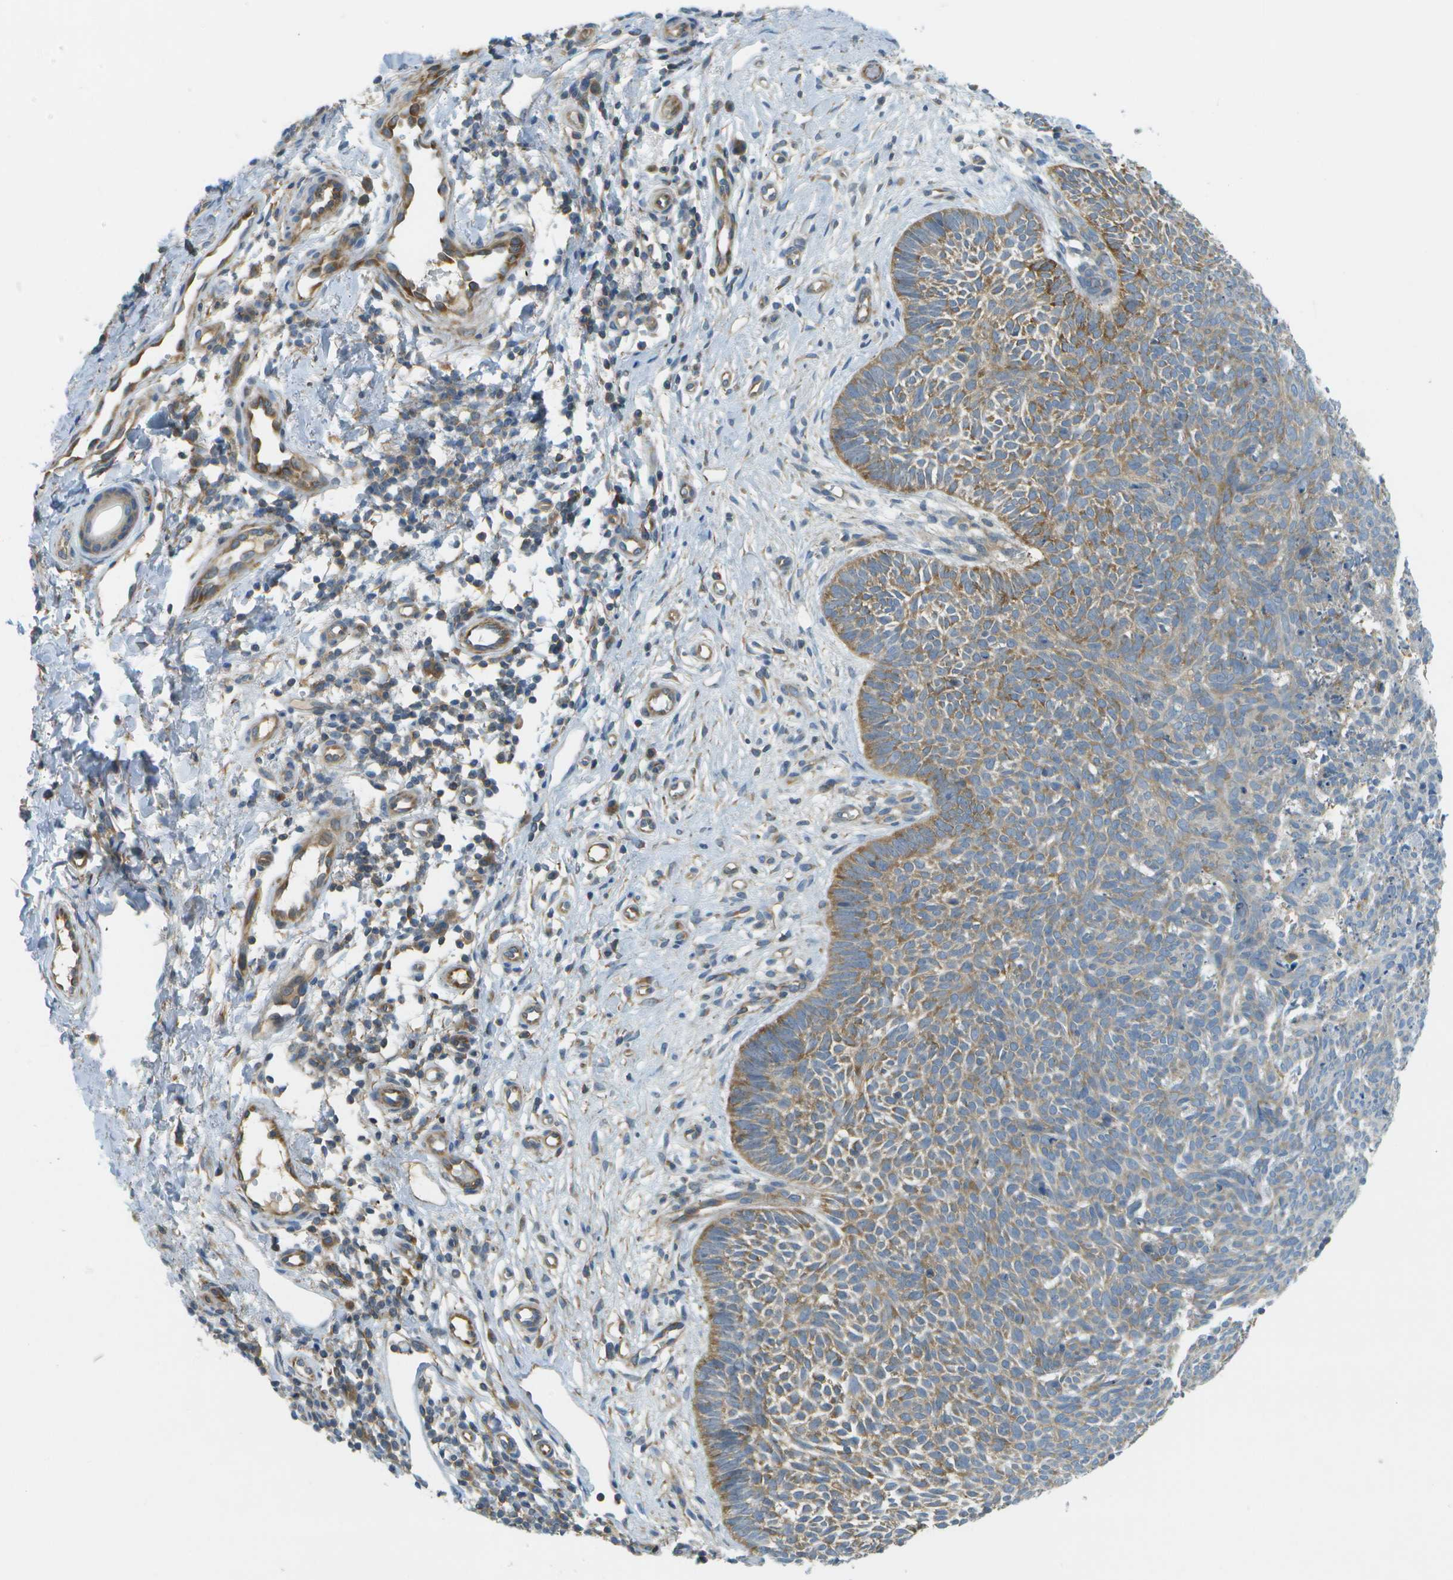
{"staining": {"intensity": "moderate", "quantity": "25%-75%", "location": "cytoplasmic/membranous"}, "tissue": "skin cancer", "cell_type": "Tumor cells", "image_type": "cancer", "snomed": [{"axis": "morphology", "description": "Basal cell carcinoma"}, {"axis": "topography", "description": "Skin"}], "caption": "DAB (3,3'-diaminobenzidine) immunohistochemical staining of skin cancer exhibits moderate cytoplasmic/membranous protein expression in about 25%-75% of tumor cells.", "gene": "WNK2", "patient": {"sex": "male", "age": 60}}